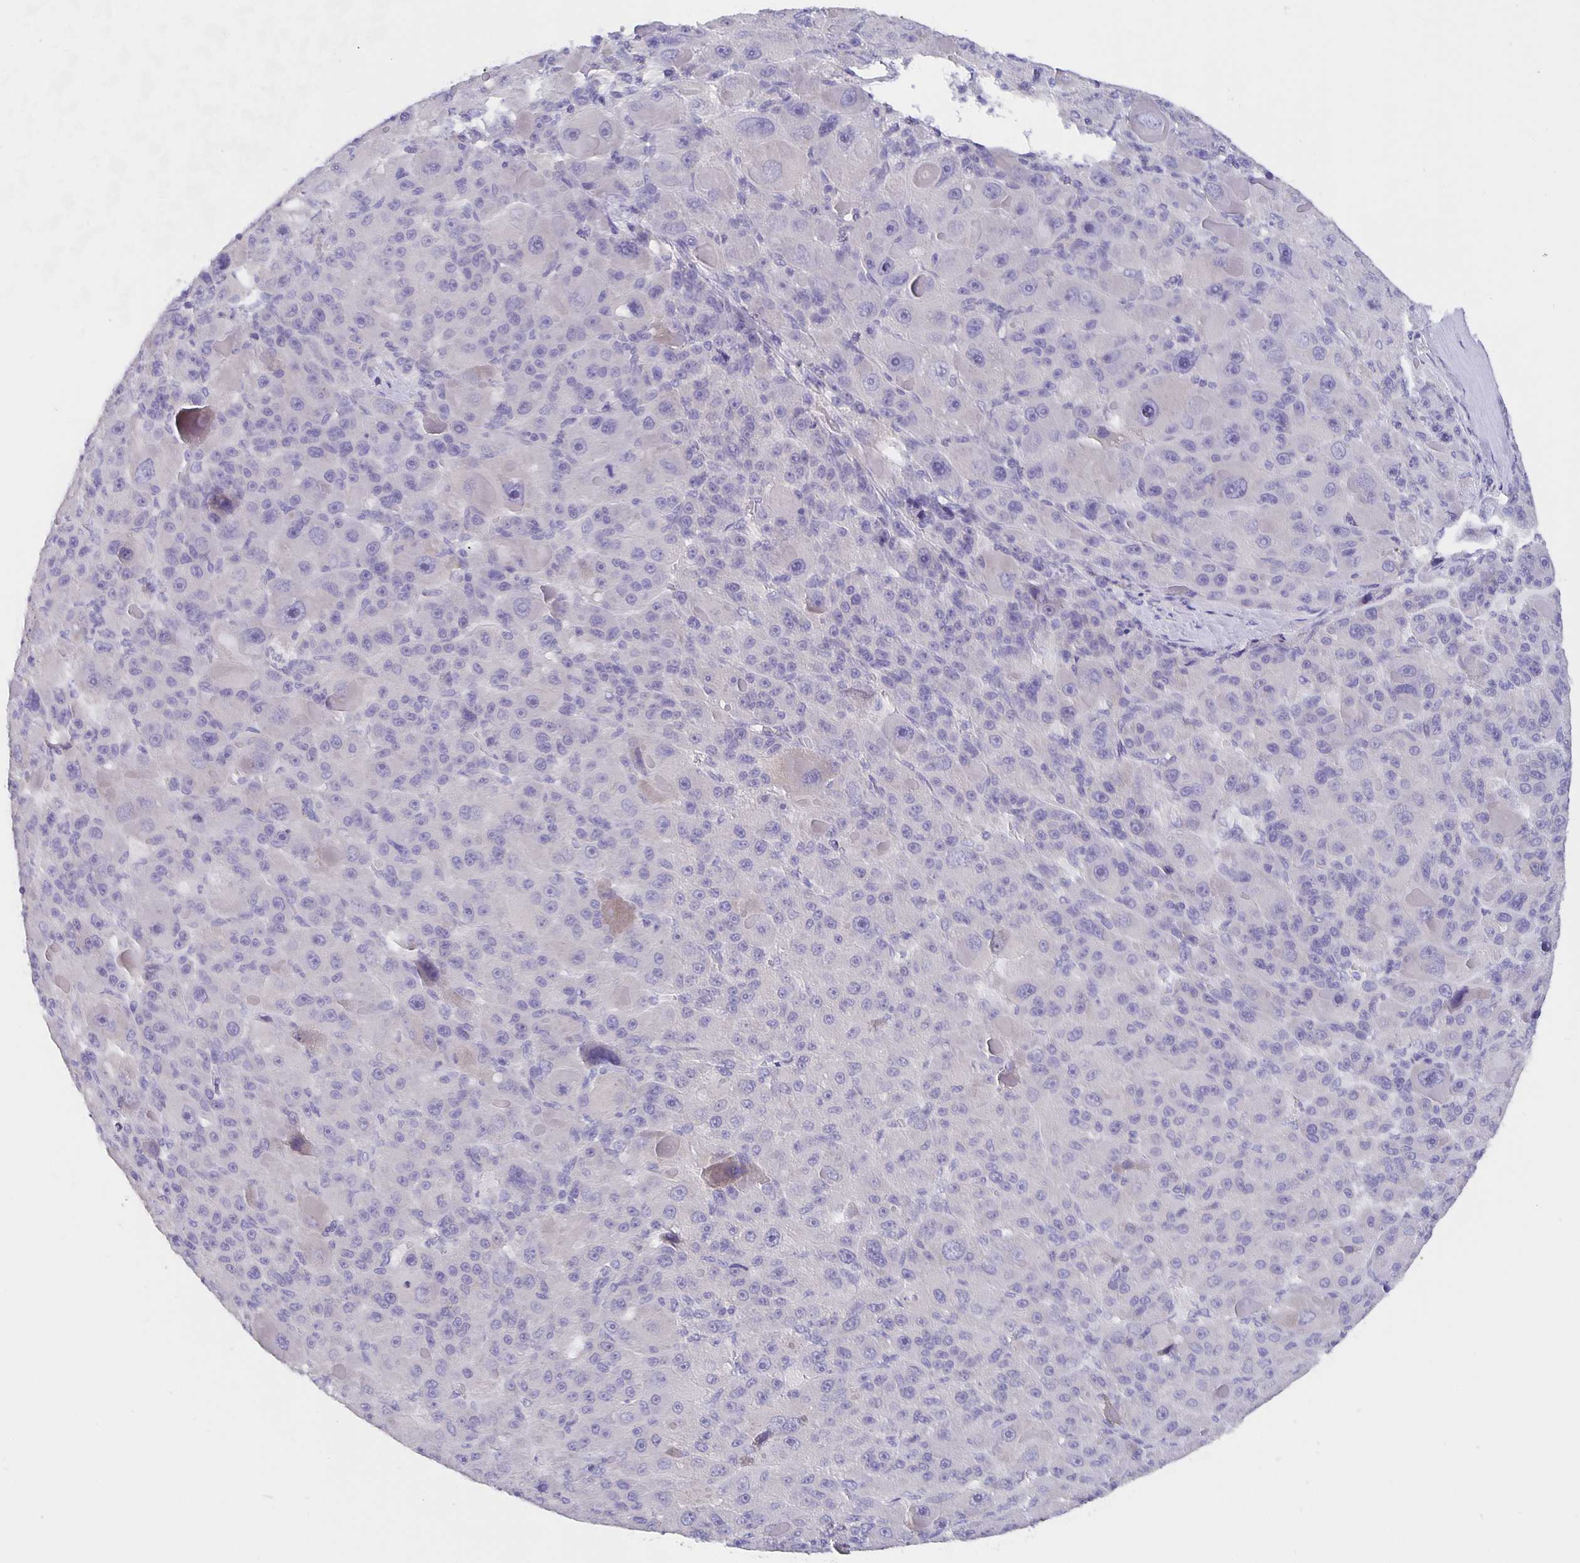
{"staining": {"intensity": "negative", "quantity": "none", "location": "none"}, "tissue": "liver cancer", "cell_type": "Tumor cells", "image_type": "cancer", "snomed": [{"axis": "morphology", "description": "Carcinoma, Hepatocellular, NOS"}, {"axis": "topography", "description": "Liver"}], "caption": "Immunohistochemistry of liver cancer demonstrates no positivity in tumor cells.", "gene": "CFAP74", "patient": {"sex": "male", "age": 76}}